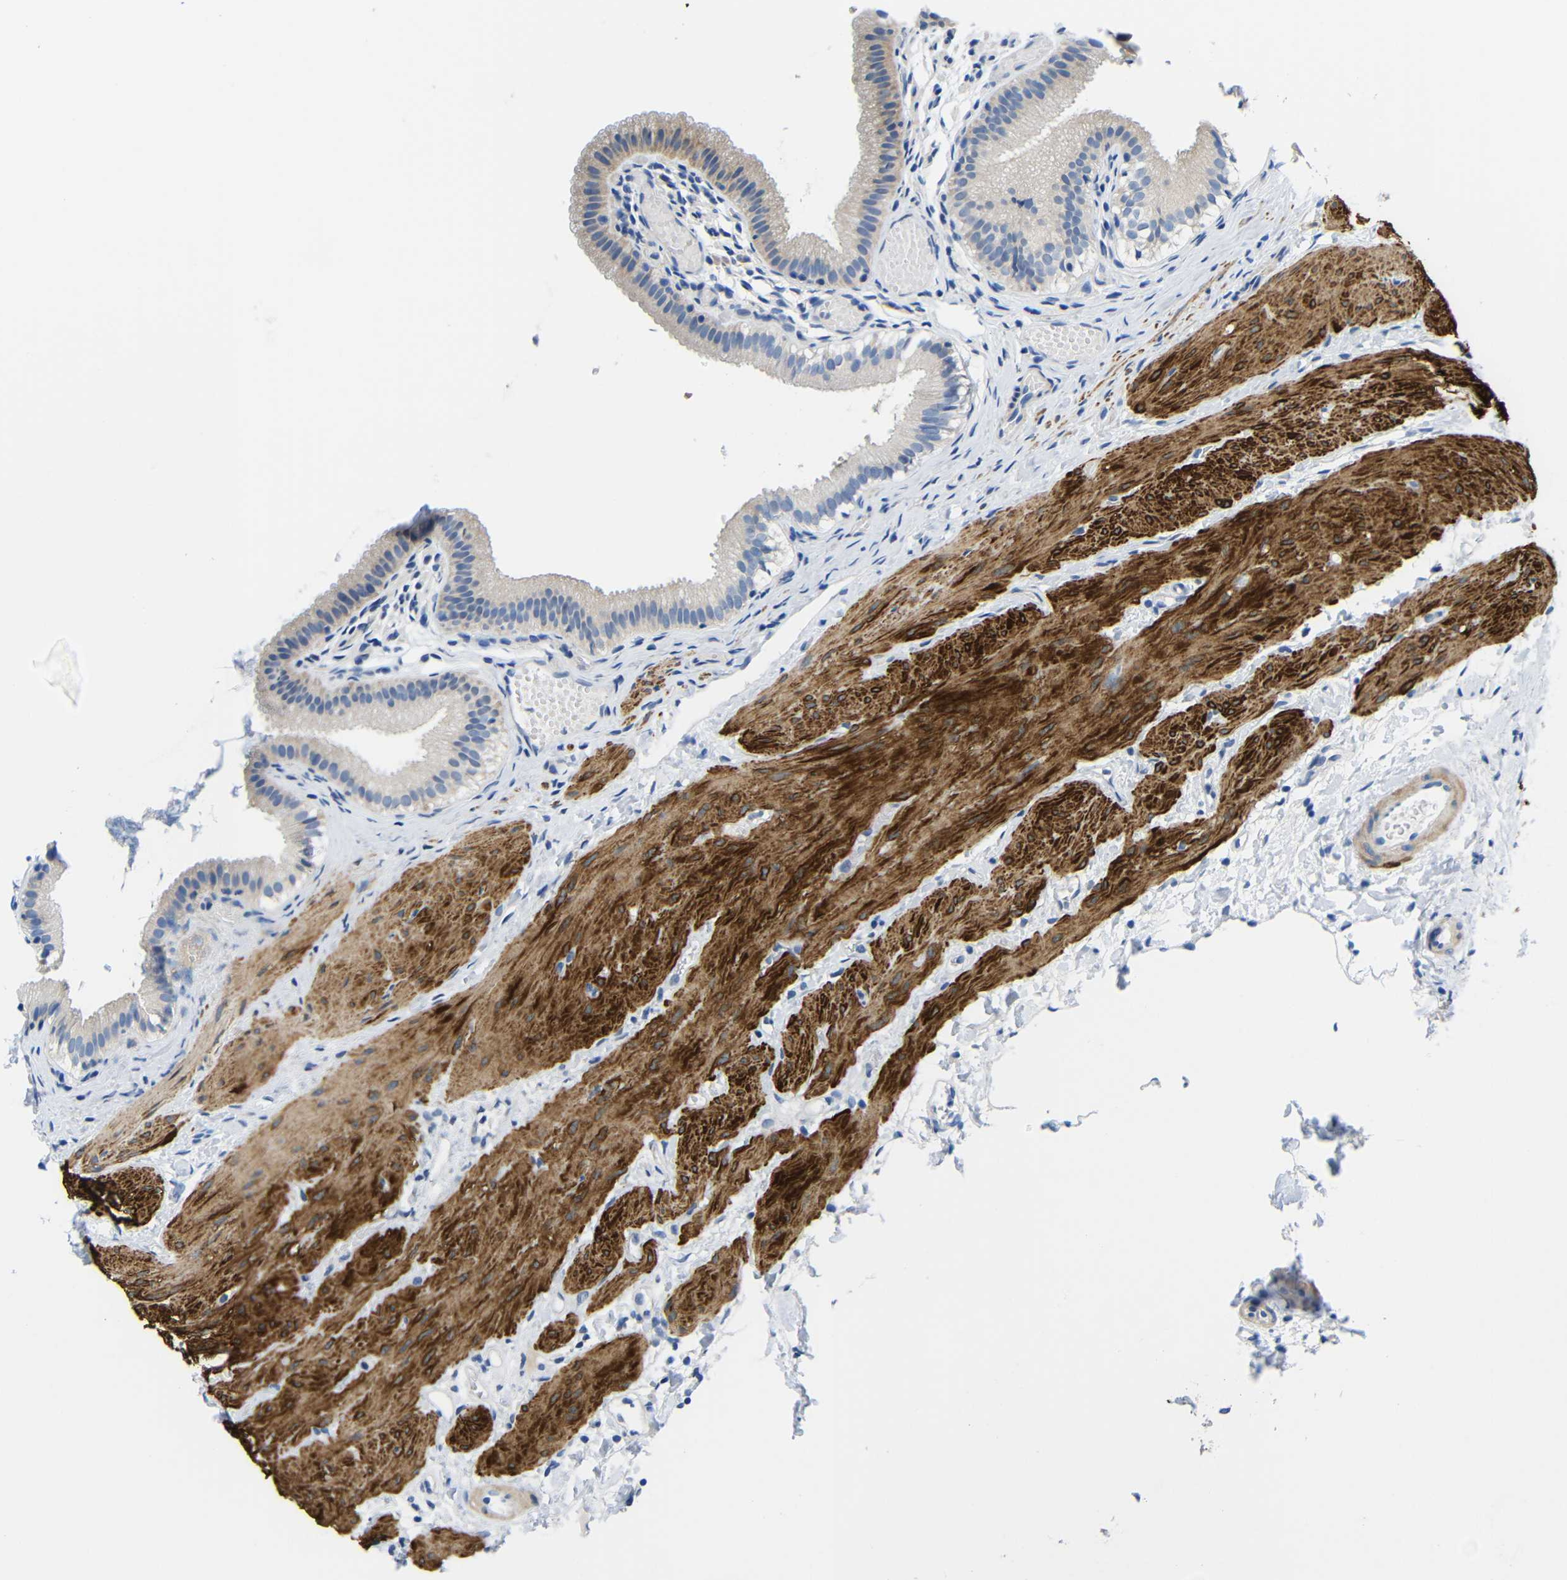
{"staining": {"intensity": "weak", "quantity": "<25%", "location": "cytoplasmic/membranous"}, "tissue": "gallbladder", "cell_type": "Glandular cells", "image_type": "normal", "snomed": [{"axis": "morphology", "description": "Normal tissue, NOS"}, {"axis": "topography", "description": "Gallbladder"}], "caption": "High magnification brightfield microscopy of normal gallbladder stained with DAB (brown) and counterstained with hematoxylin (blue): glandular cells show no significant staining. (Brightfield microscopy of DAB immunohistochemistry (IHC) at high magnification).", "gene": "NEGR1", "patient": {"sex": "female", "age": 26}}